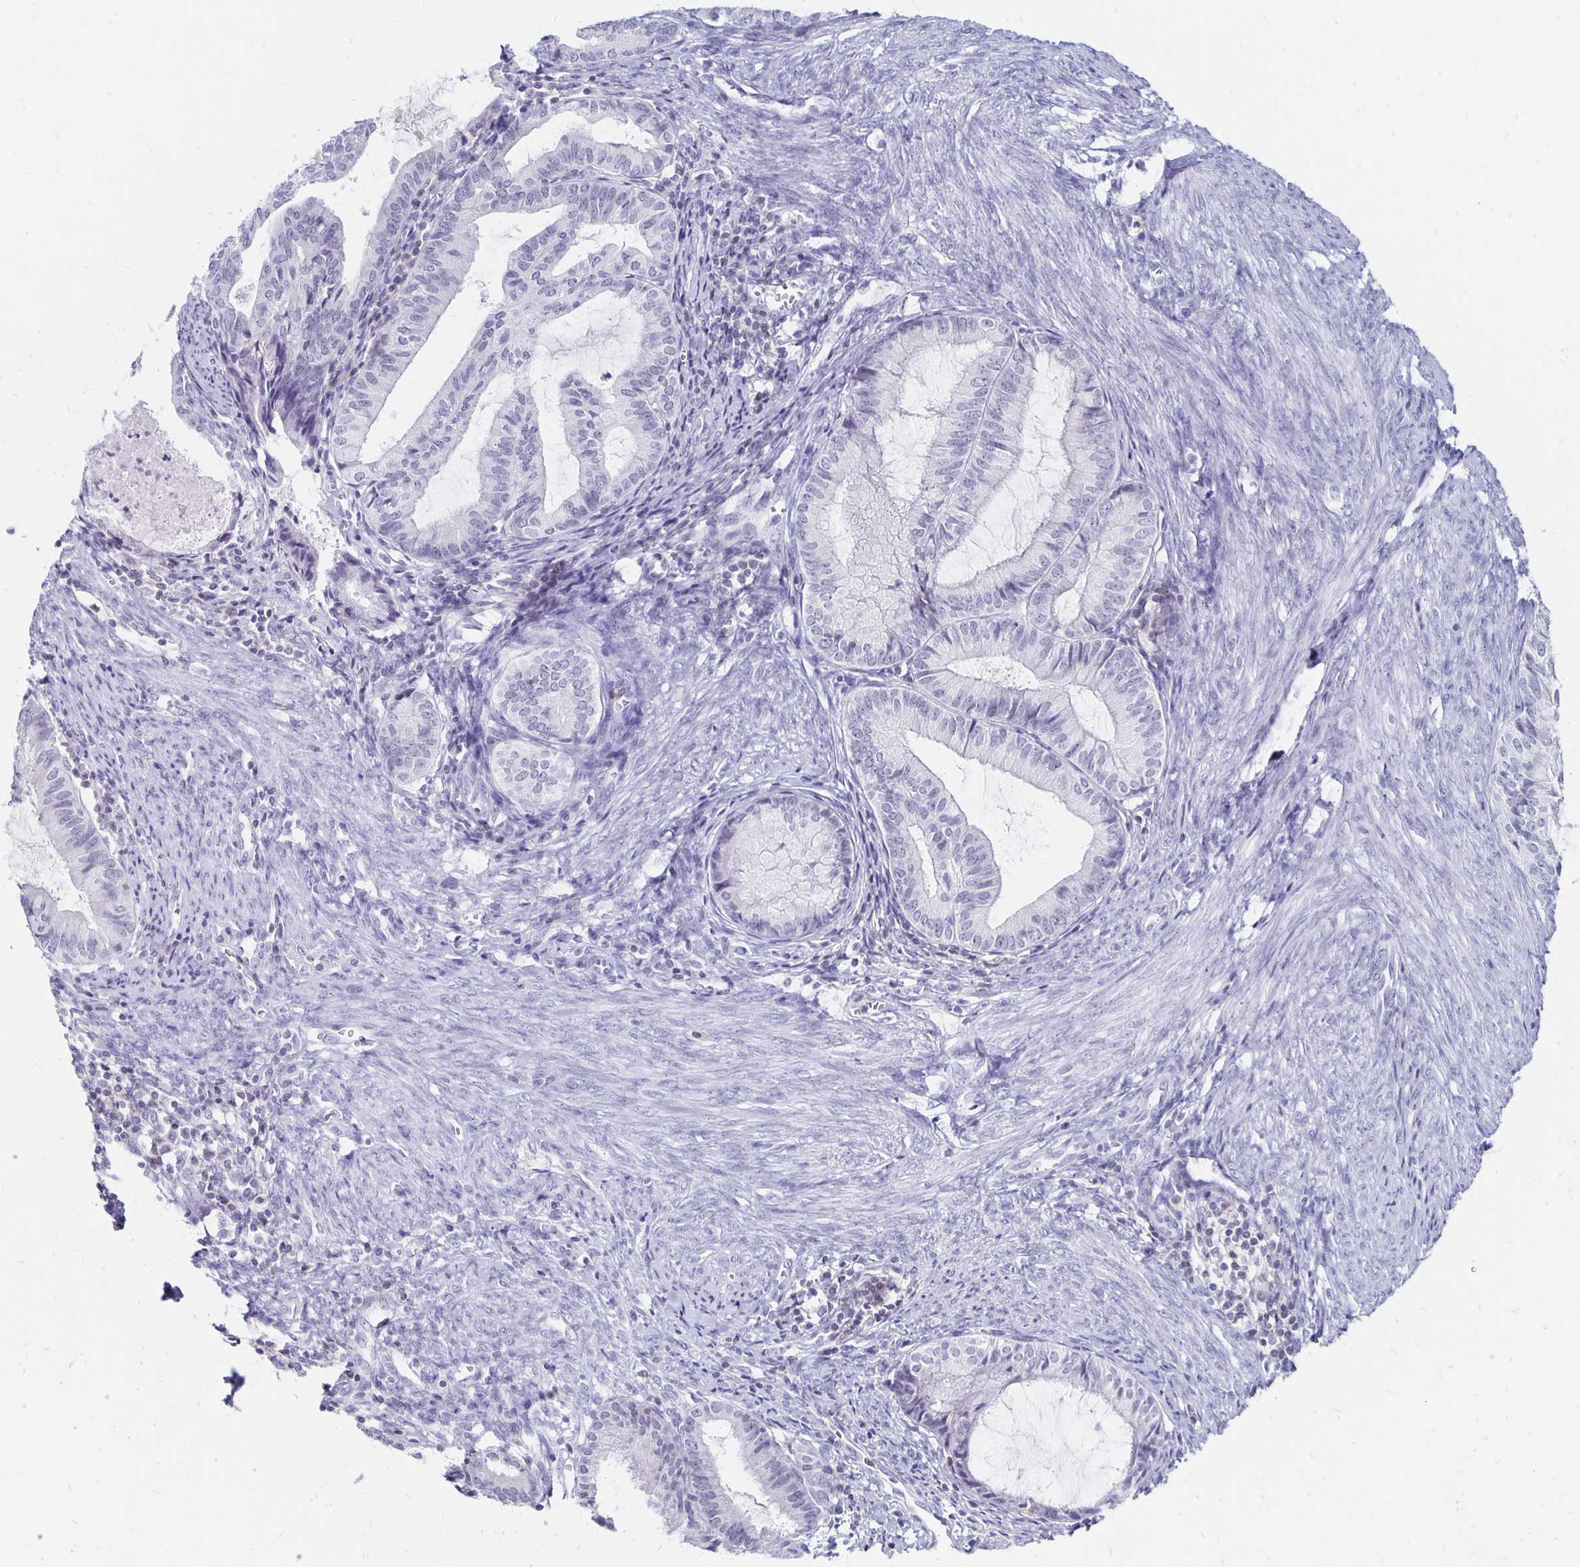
{"staining": {"intensity": "negative", "quantity": "none", "location": "none"}, "tissue": "endometrial cancer", "cell_type": "Tumor cells", "image_type": "cancer", "snomed": [{"axis": "morphology", "description": "Adenocarcinoma, NOS"}, {"axis": "topography", "description": "Endometrium"}], "caption": "IHC photomicrograph of human endometrial cancer (adenocarcinoma) stained for a protein (brown), which shows no positivity in tumor cells.", "gene": "SYT2", "patient": {"sex": "female", "age": 86}}